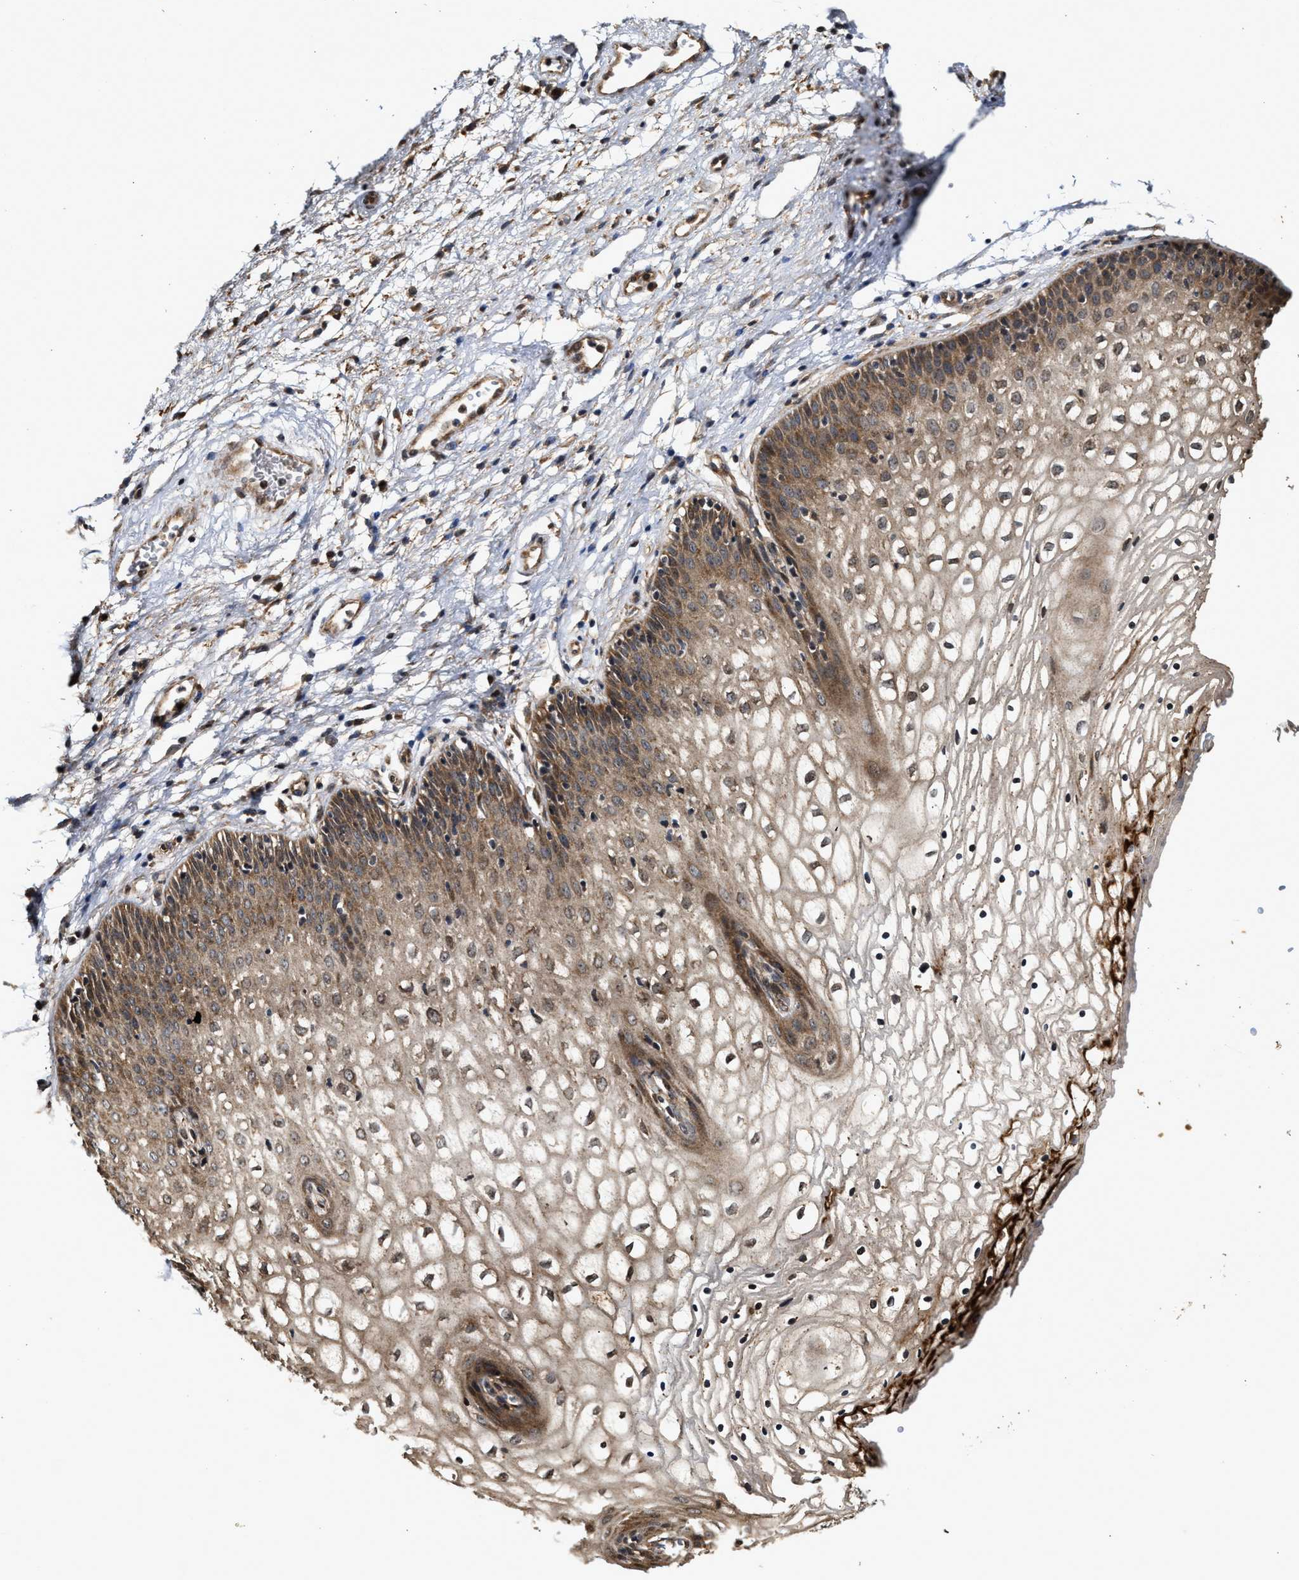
{"staining": {"intensity": "moderate", "quantity": ">75%", "location": "cytoplasmic/membranous"}, "tissue": "vagina", "cell_type": "Squamous epithelial cells", "image_type": "normal", "snomed": [{"axis": "morphology", "description": "Normal tissue, NOS"}, {"axis": "topography", "description": "Vagina"}], "caption": "Vagina was stained to show a protein in brown. There is medium levels of moderate cytoplasmic/membranous positivity in about >75% of squamous epithelial cells. (DAB IHC with brightfield microscopy, high magnification).", "gene": "CFLAR", "patient": {"sex": "female", "age": 34}}